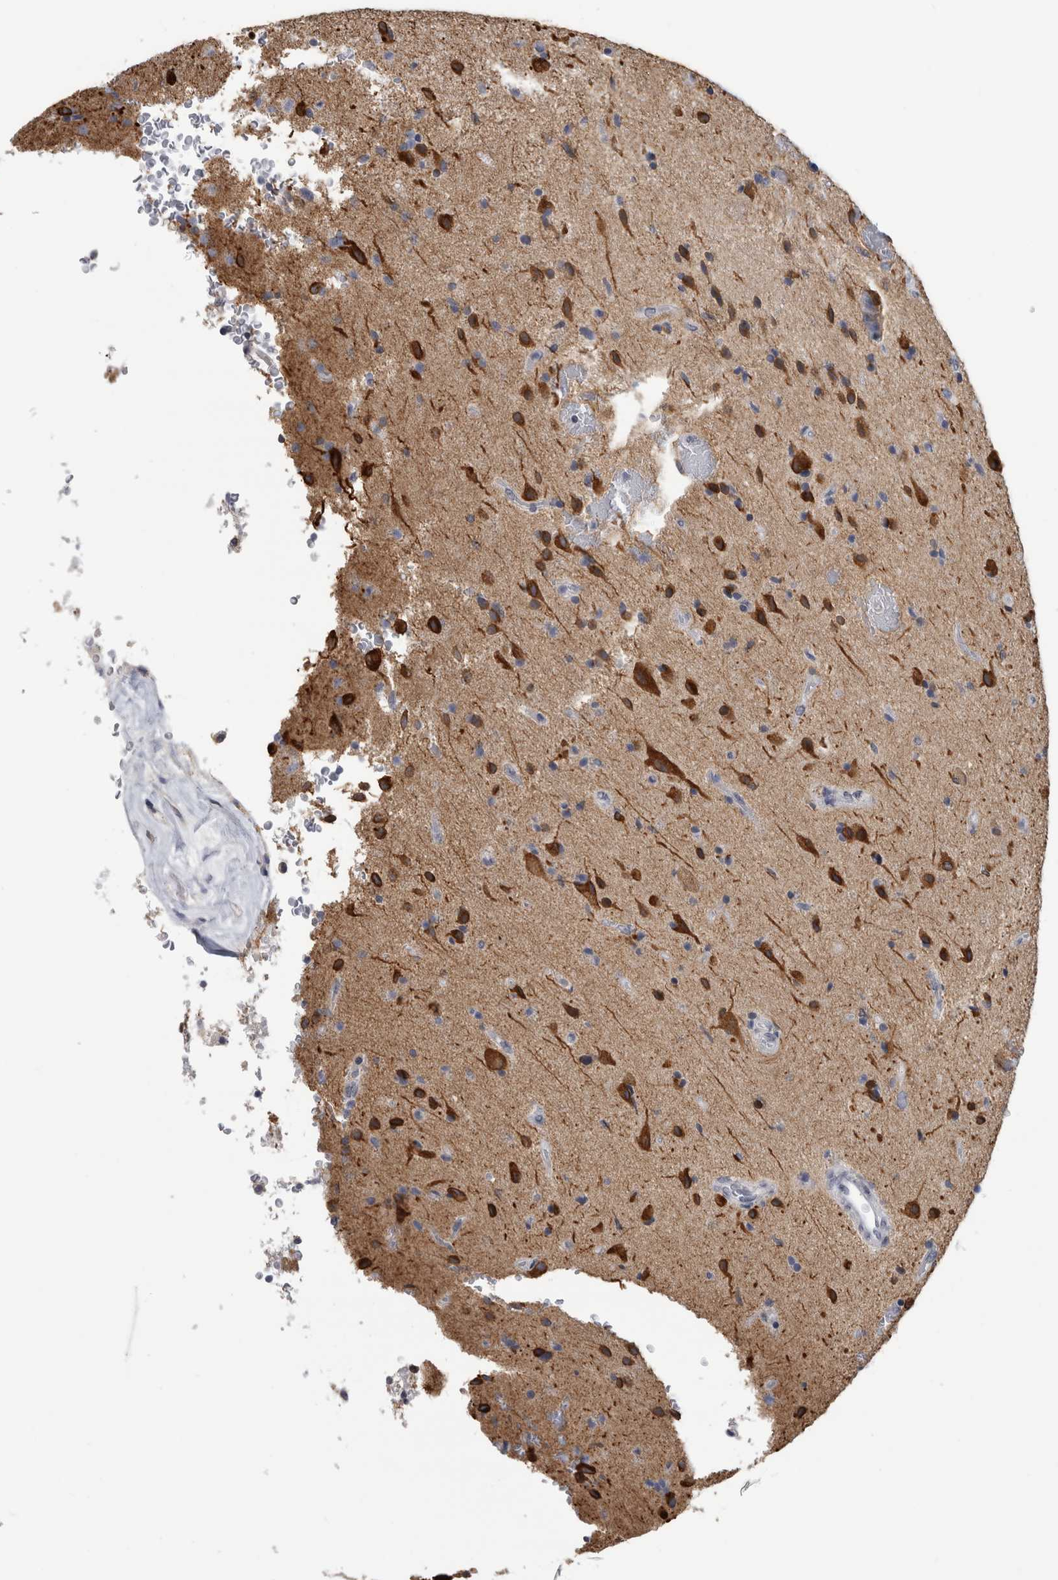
{"staining": {"intensity": "negative", "quantity": "none", "location": "none"}, "tissue": "glioma", "cell_type": "Tumor cells", "image_type": "cancer", "snomed": [{"axis": "morphology", "description": "Glioma, malignant, High grade"}, {"axis": "topography", "description": "Brain"}], "caption": "The immunohistochemistry (IHC) histopathology image has no significant staining in tumor cells of glioma tissue.", "gene": "TMEM242", "patient": {"sex": "male", "age": 72}}